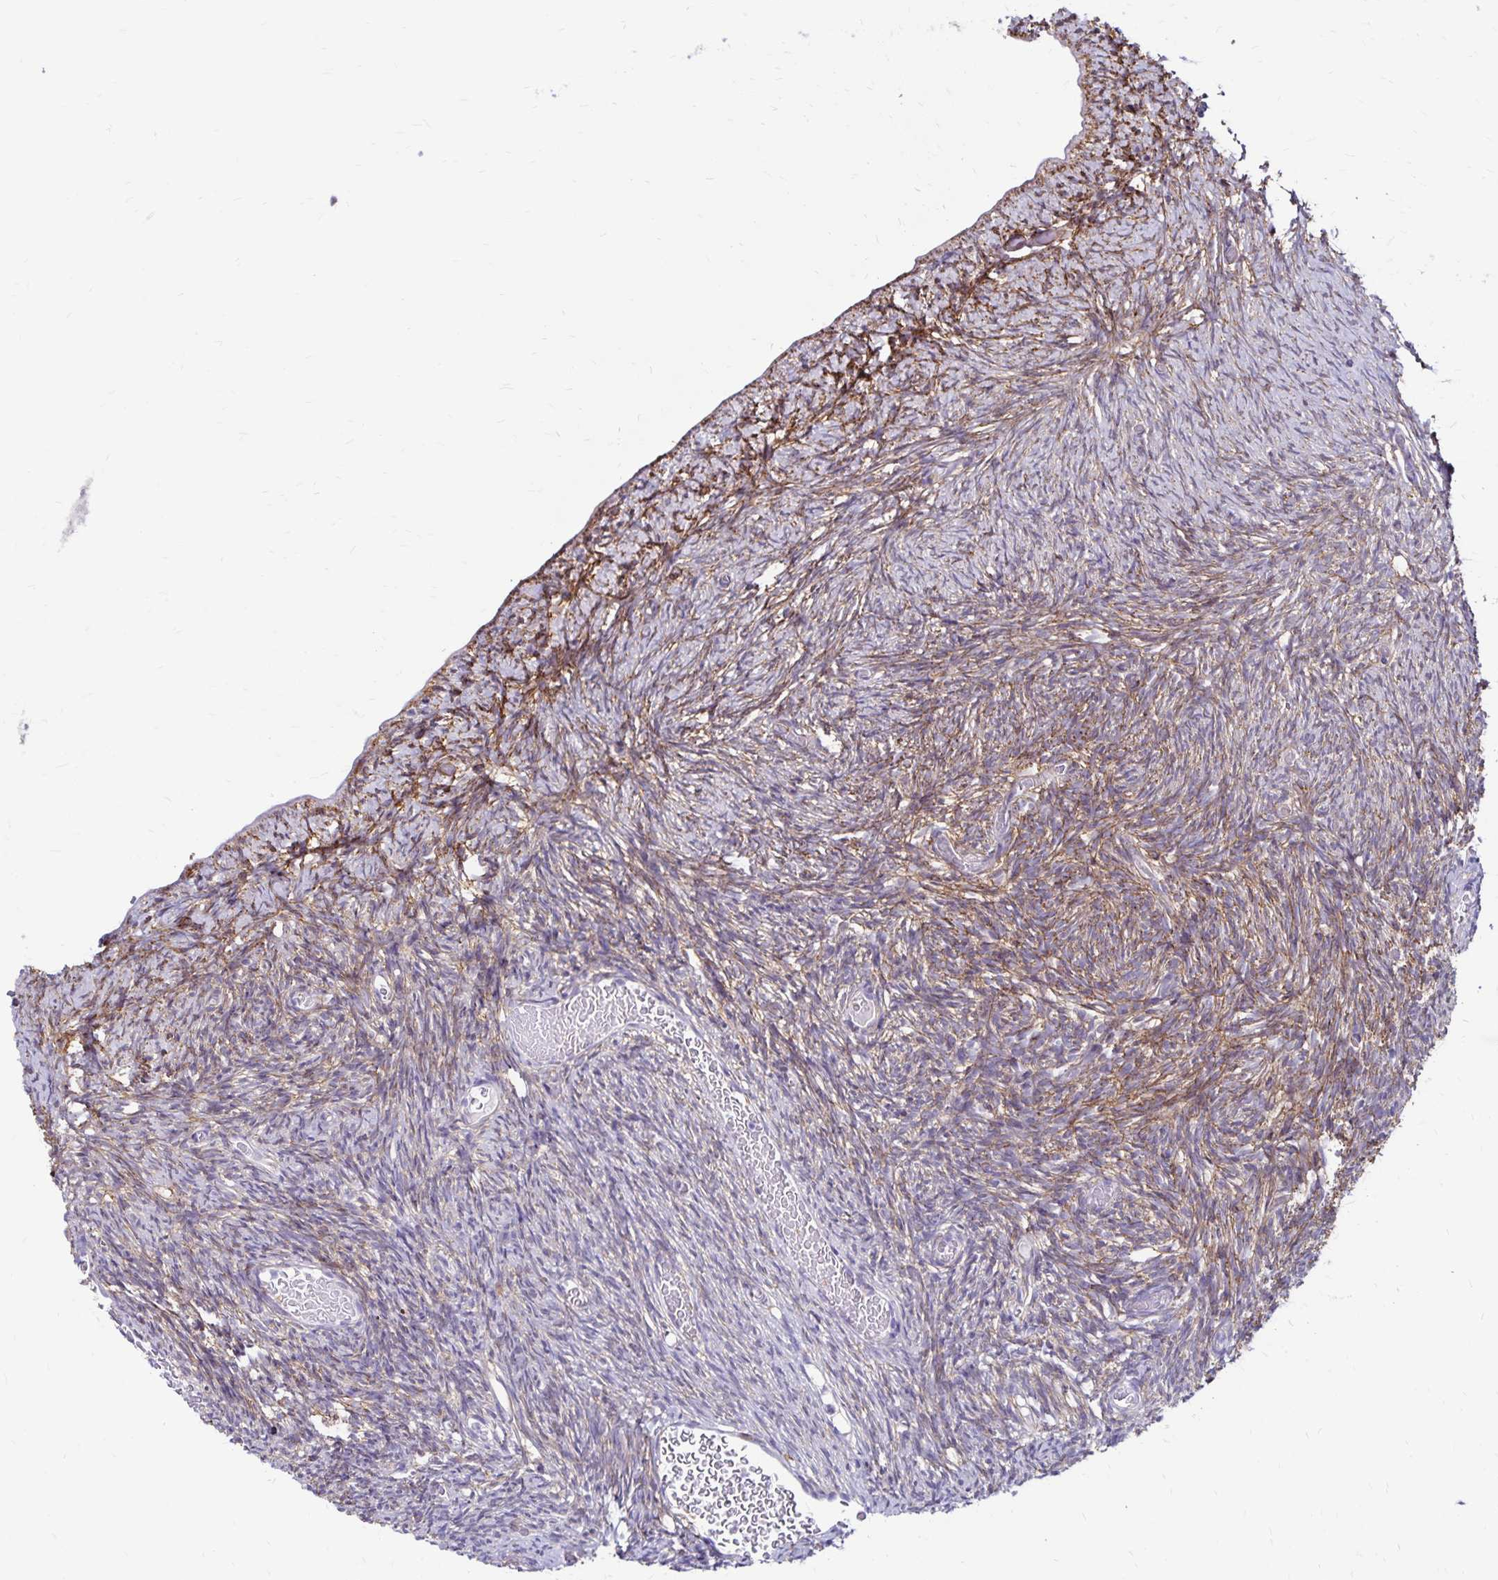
{"staining": {"intensity": "weak", "quantity": "25%-75%", "location": "cytoplasmic/membranous"}, "tissue": "ovary", "cell_type": "Ovarian stroma cells", "image_type": "normal", "snomed": [{"axis": "morphology", "description": "Normal tissue, NOS"}, {"axis": "topography", "description": "Ovary"}], "caption": "A brown stain highlights weak cytoplasmic/membranous positivity of a protein in ovarian stroma cells of benign human ovary.", "gene": "TNS3", "patient": {"sex": "female", "age": 39}}